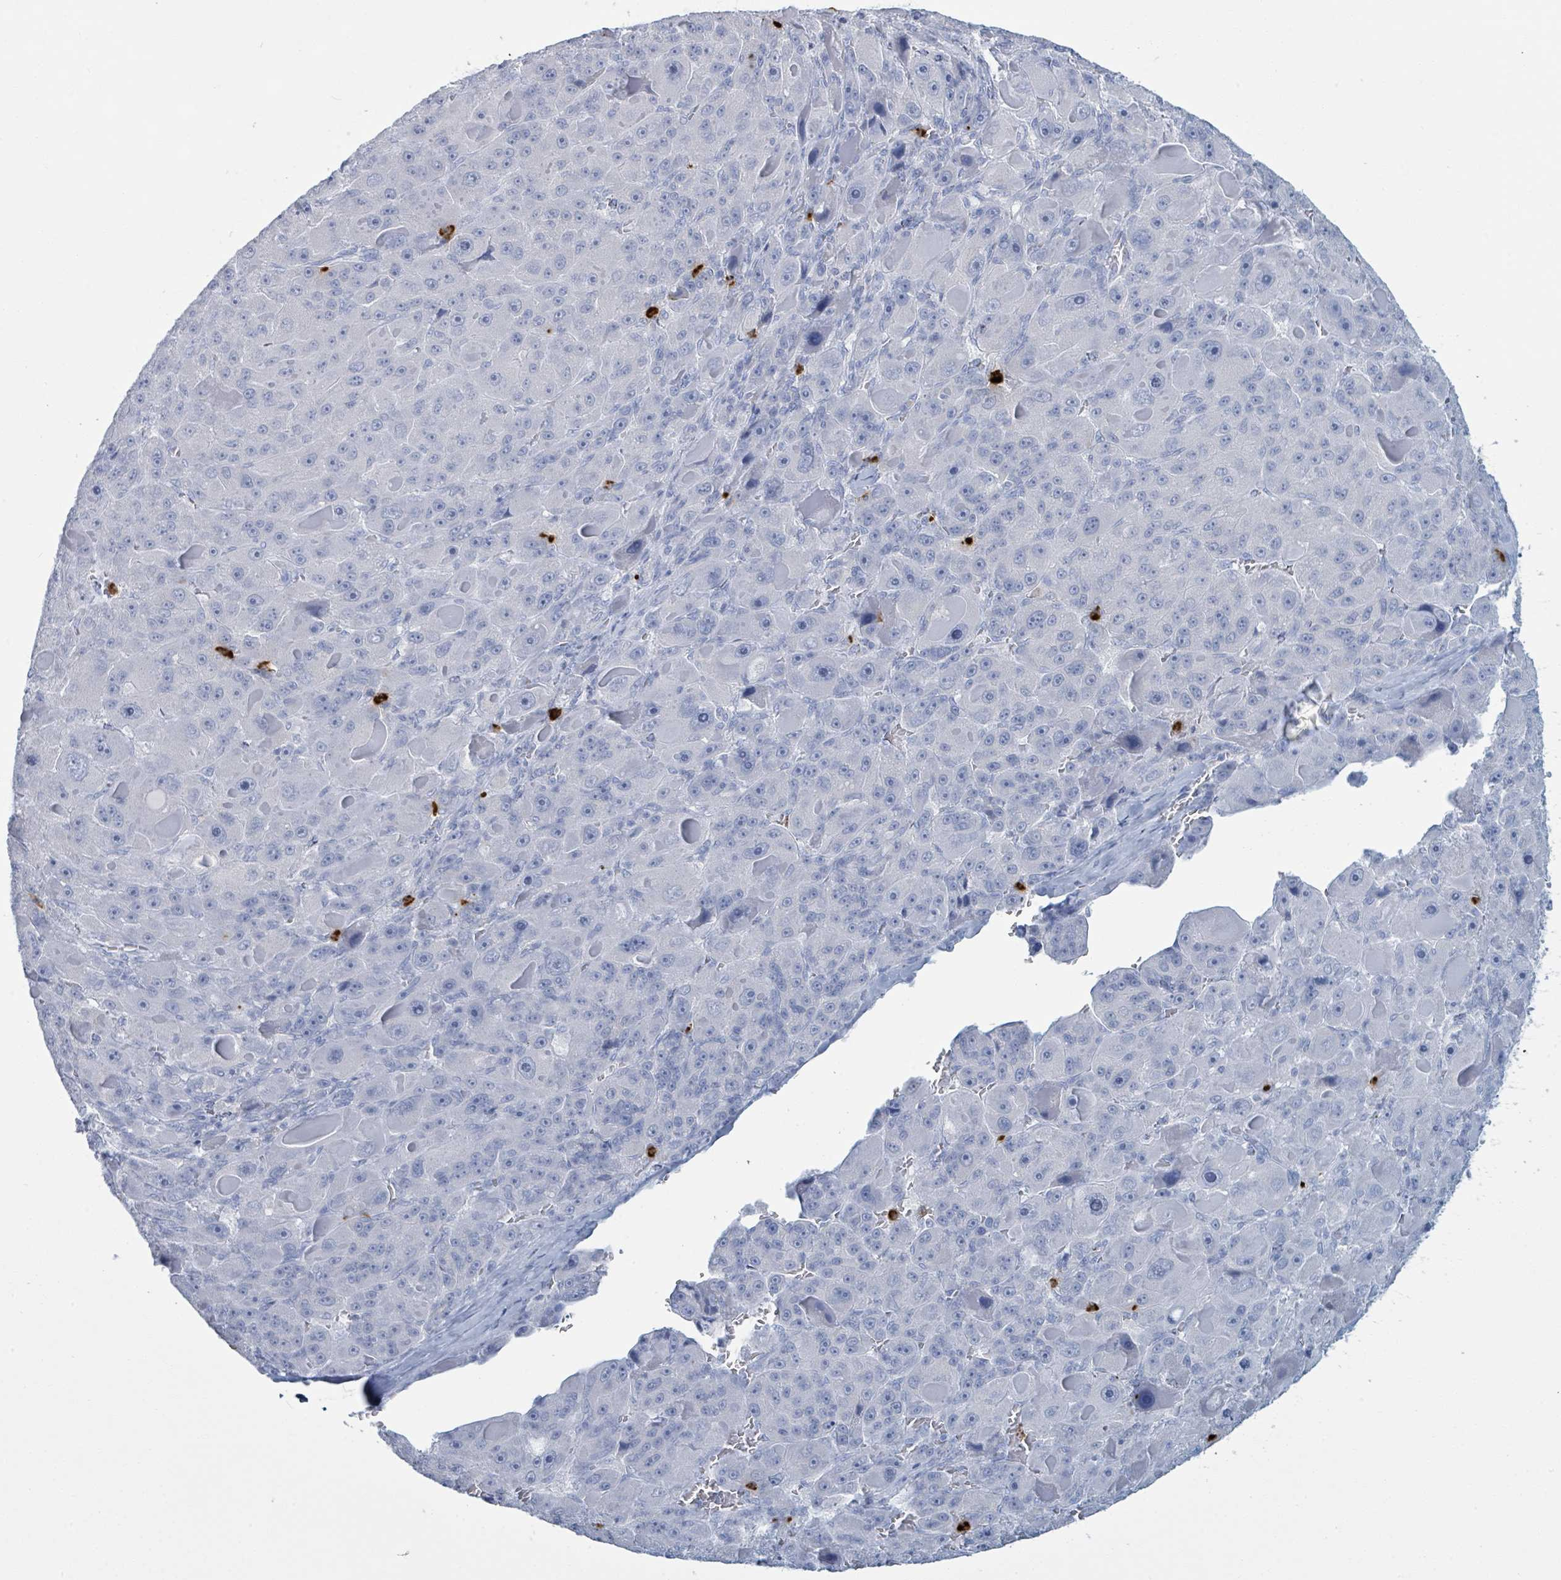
{"staining": {"intensity": "negative", "quantity": "none", "location": "none"}, "tissue": "liver cancer", "cell_type": "Tumor cells", "image_type": "cancer", "snomed": [{"axis": "morphology", "description": "Carcinoma, Hepatocellular, NOS"}, {"axis": "topography", "description": "Liver"}], "caption": "Protein analysis of liver cancer shows no significant positivity in tumor cells. Brightfield microscopy of immunohistochemistry stained with DAB (brown) and hematoxylin (blue), captured at high magnification.", "gene": "DEFA4", "patient": {"sex": "male", "age": 76}}